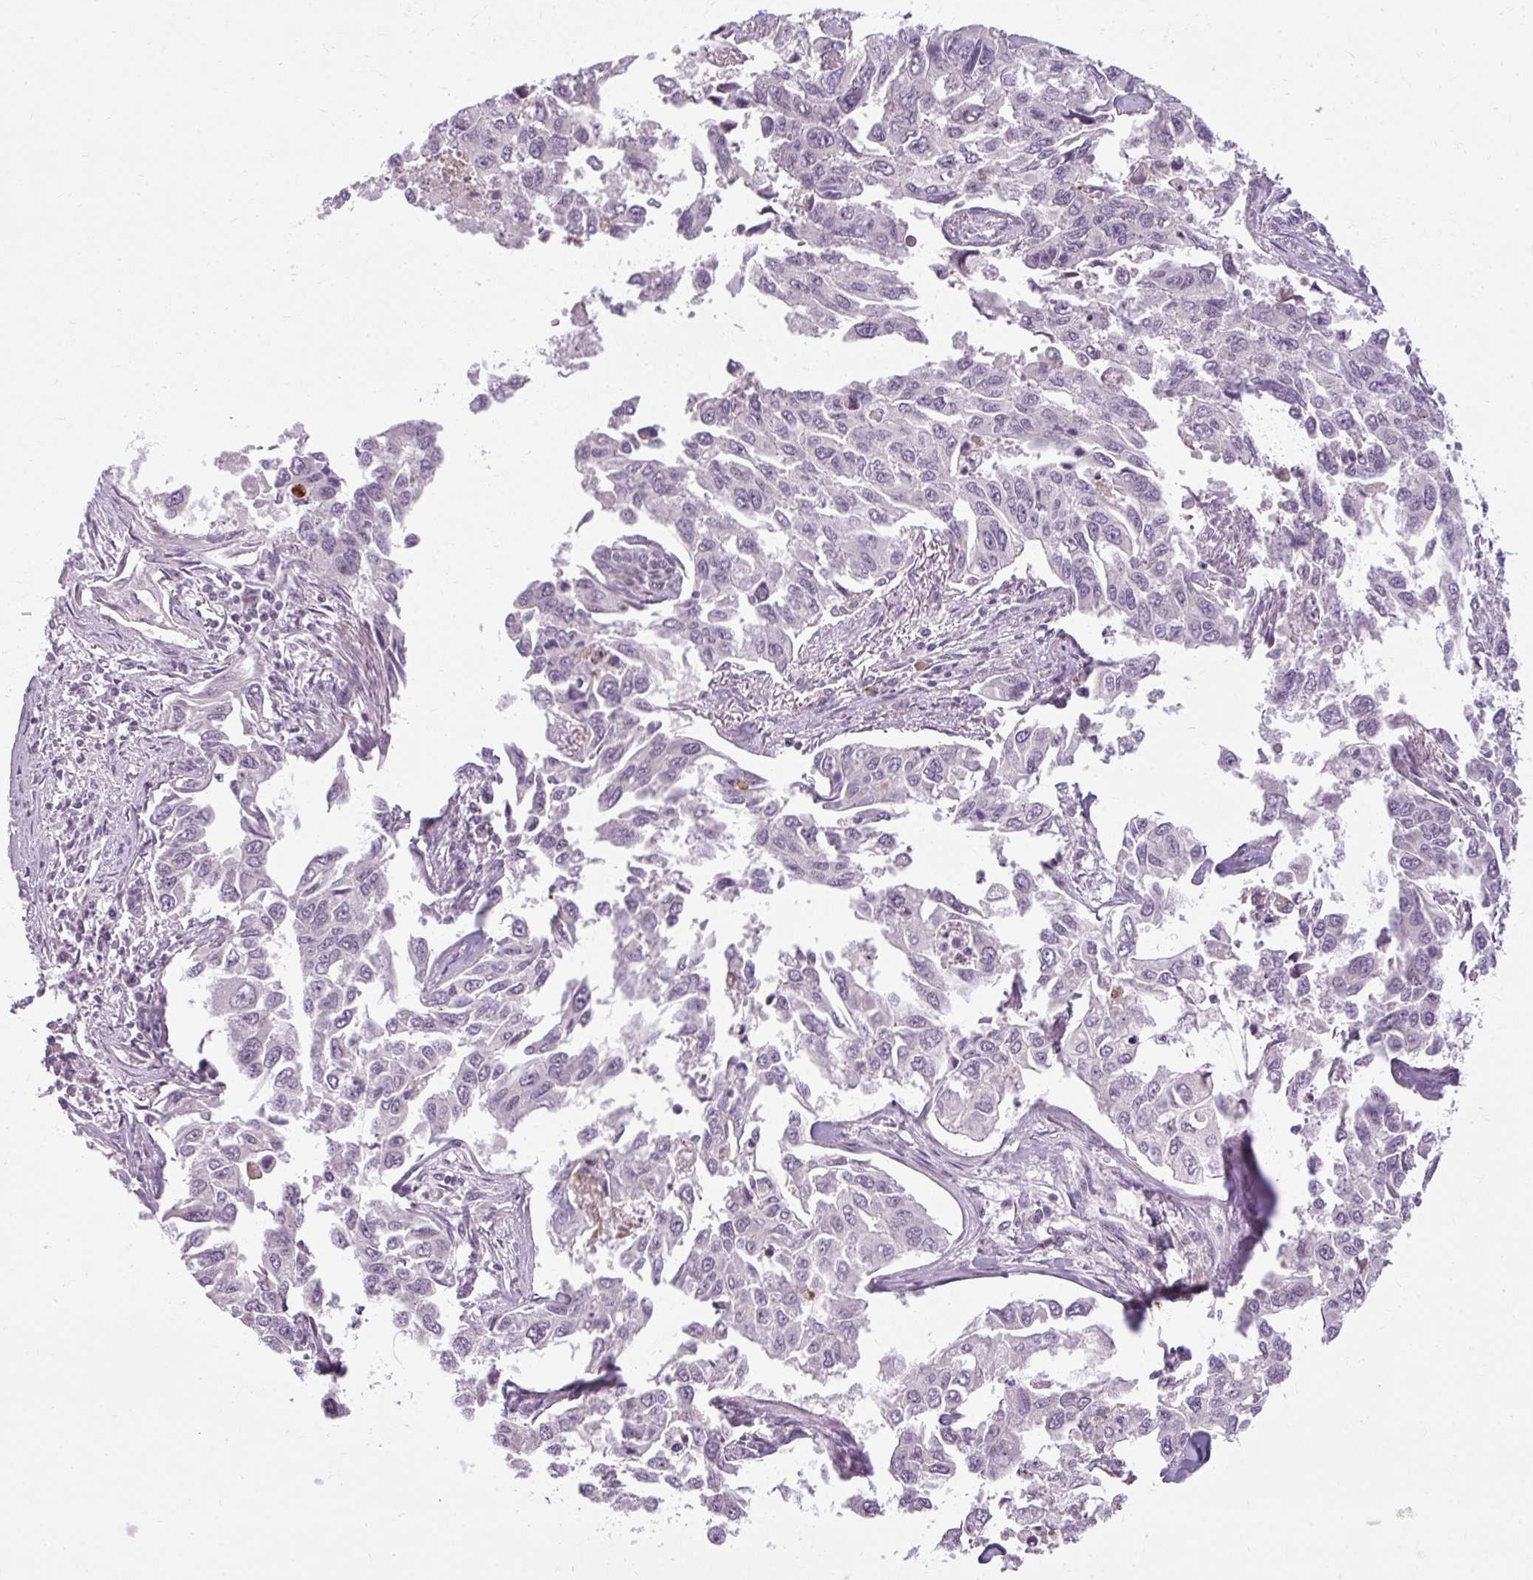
{"staining": {"intensity": "negative", "quantity": "none", "location": "none"}, "tissue": "lung cancer", "cell_type": "Tumor cells", "image_type": "cancer", "snomed": [{"axis": "morphology", "description": "Adenocarcinoma, NOS"}, {"axis": "topography", "description": "Lung"}], "caption": "This photomicrograph is of lung cancer stained with IHC to label a protein in brown with the nuclei are counter-stained blue. There is no expression in tumor cells.", "gene": "ZFYVE26", "patient": {"sex": "male", "age": 64}}